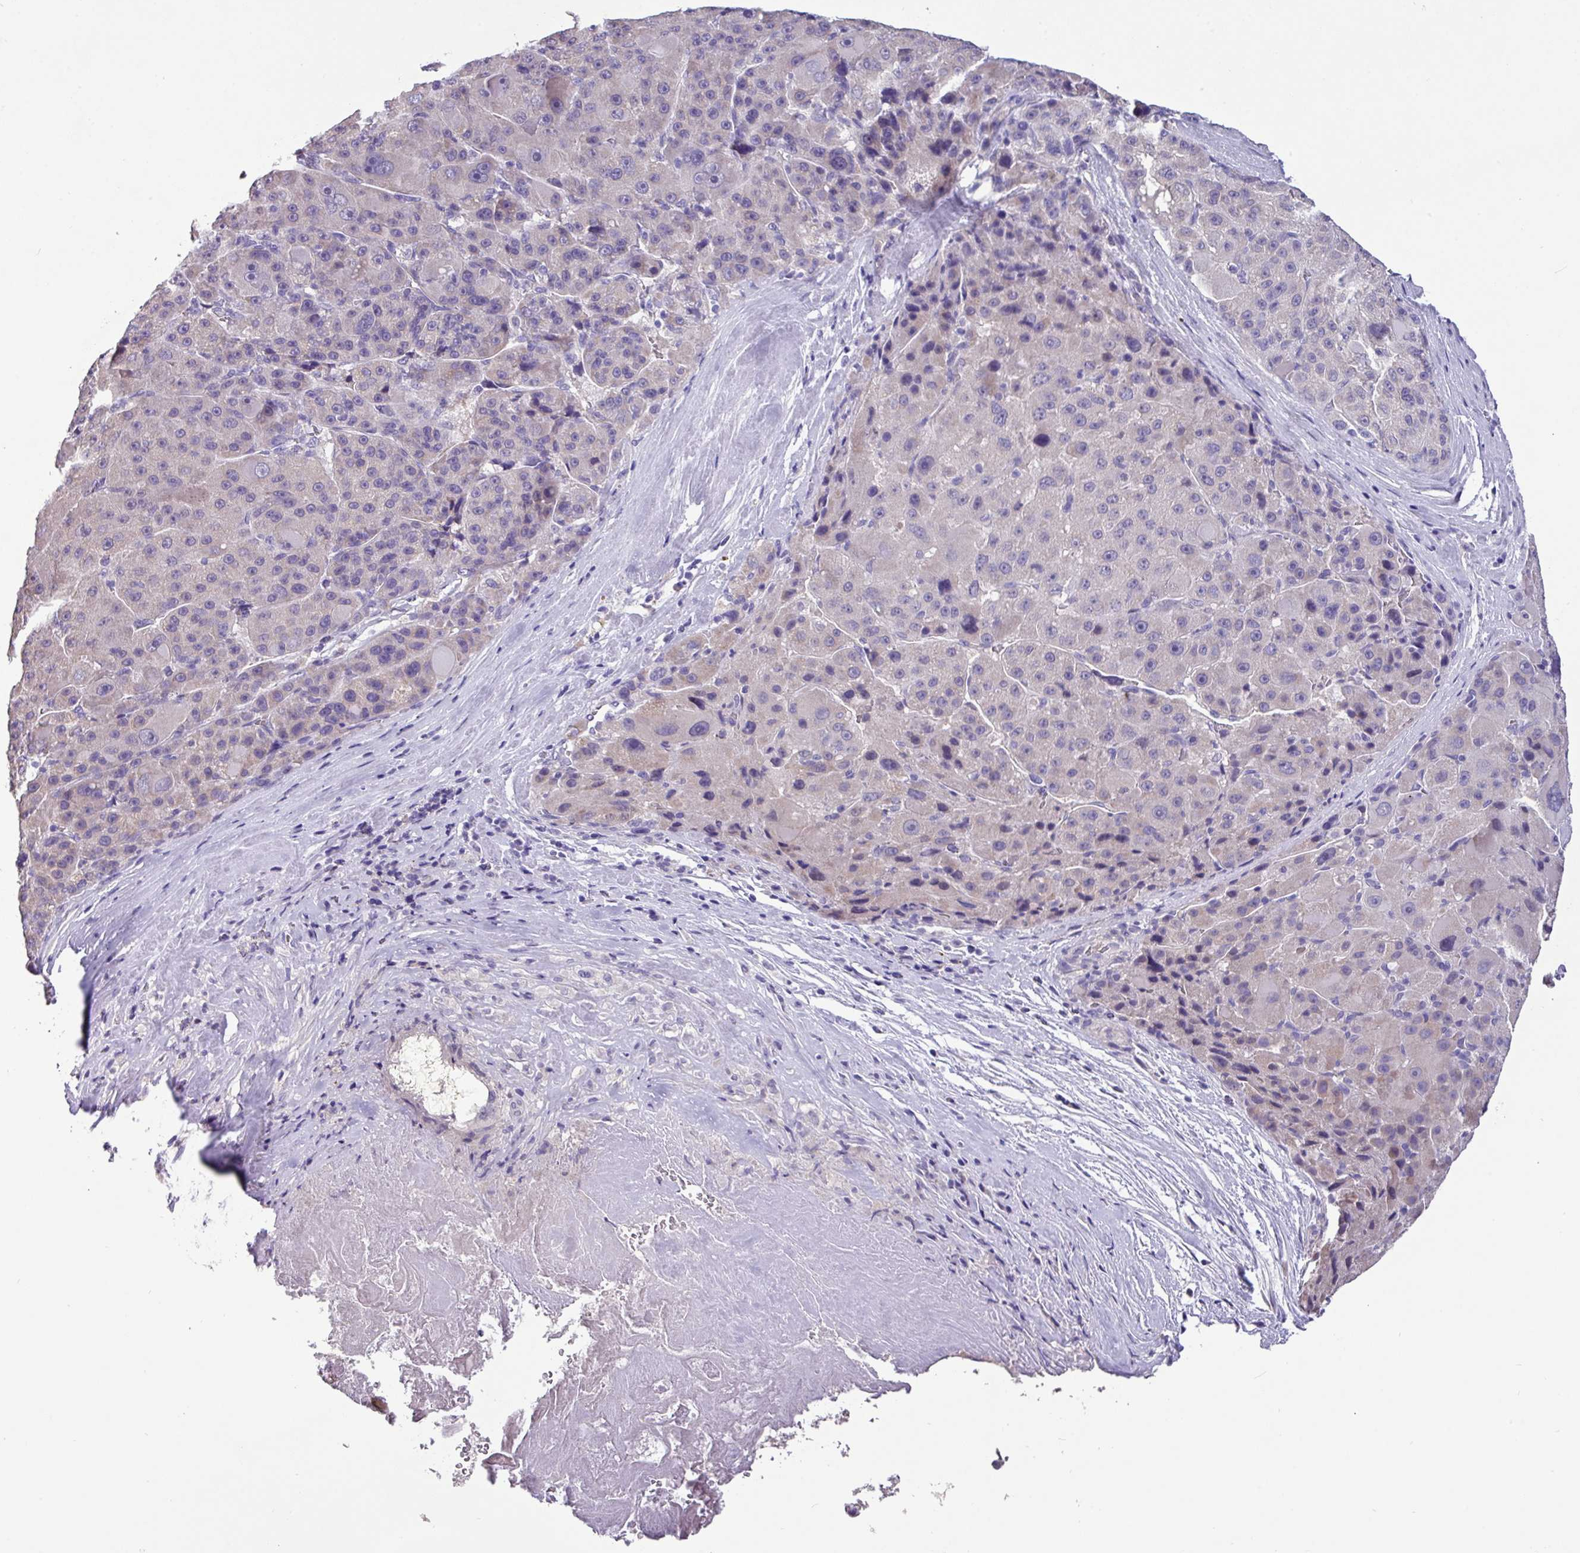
{"staining": {"intensity": "negative", "quantity": "none", "location": "none"}, "tissue": "liver cancer", "cell_type": "Tumor cells", "image_type": "cancer", "snomed": [{"axis": "morphology", "description": "Carcinoma, Hepatocellular, NOS"}, {"axis": "topography", "description": "Liver"}], "caption": "The image displays no staining of tumor cells in liver hepatocellular carcinoma. (Immunohistochemistry, brightfield microscopy, high magnification).", "gene": "PAX8", "patient": {"sex": "male", "age": 76}}